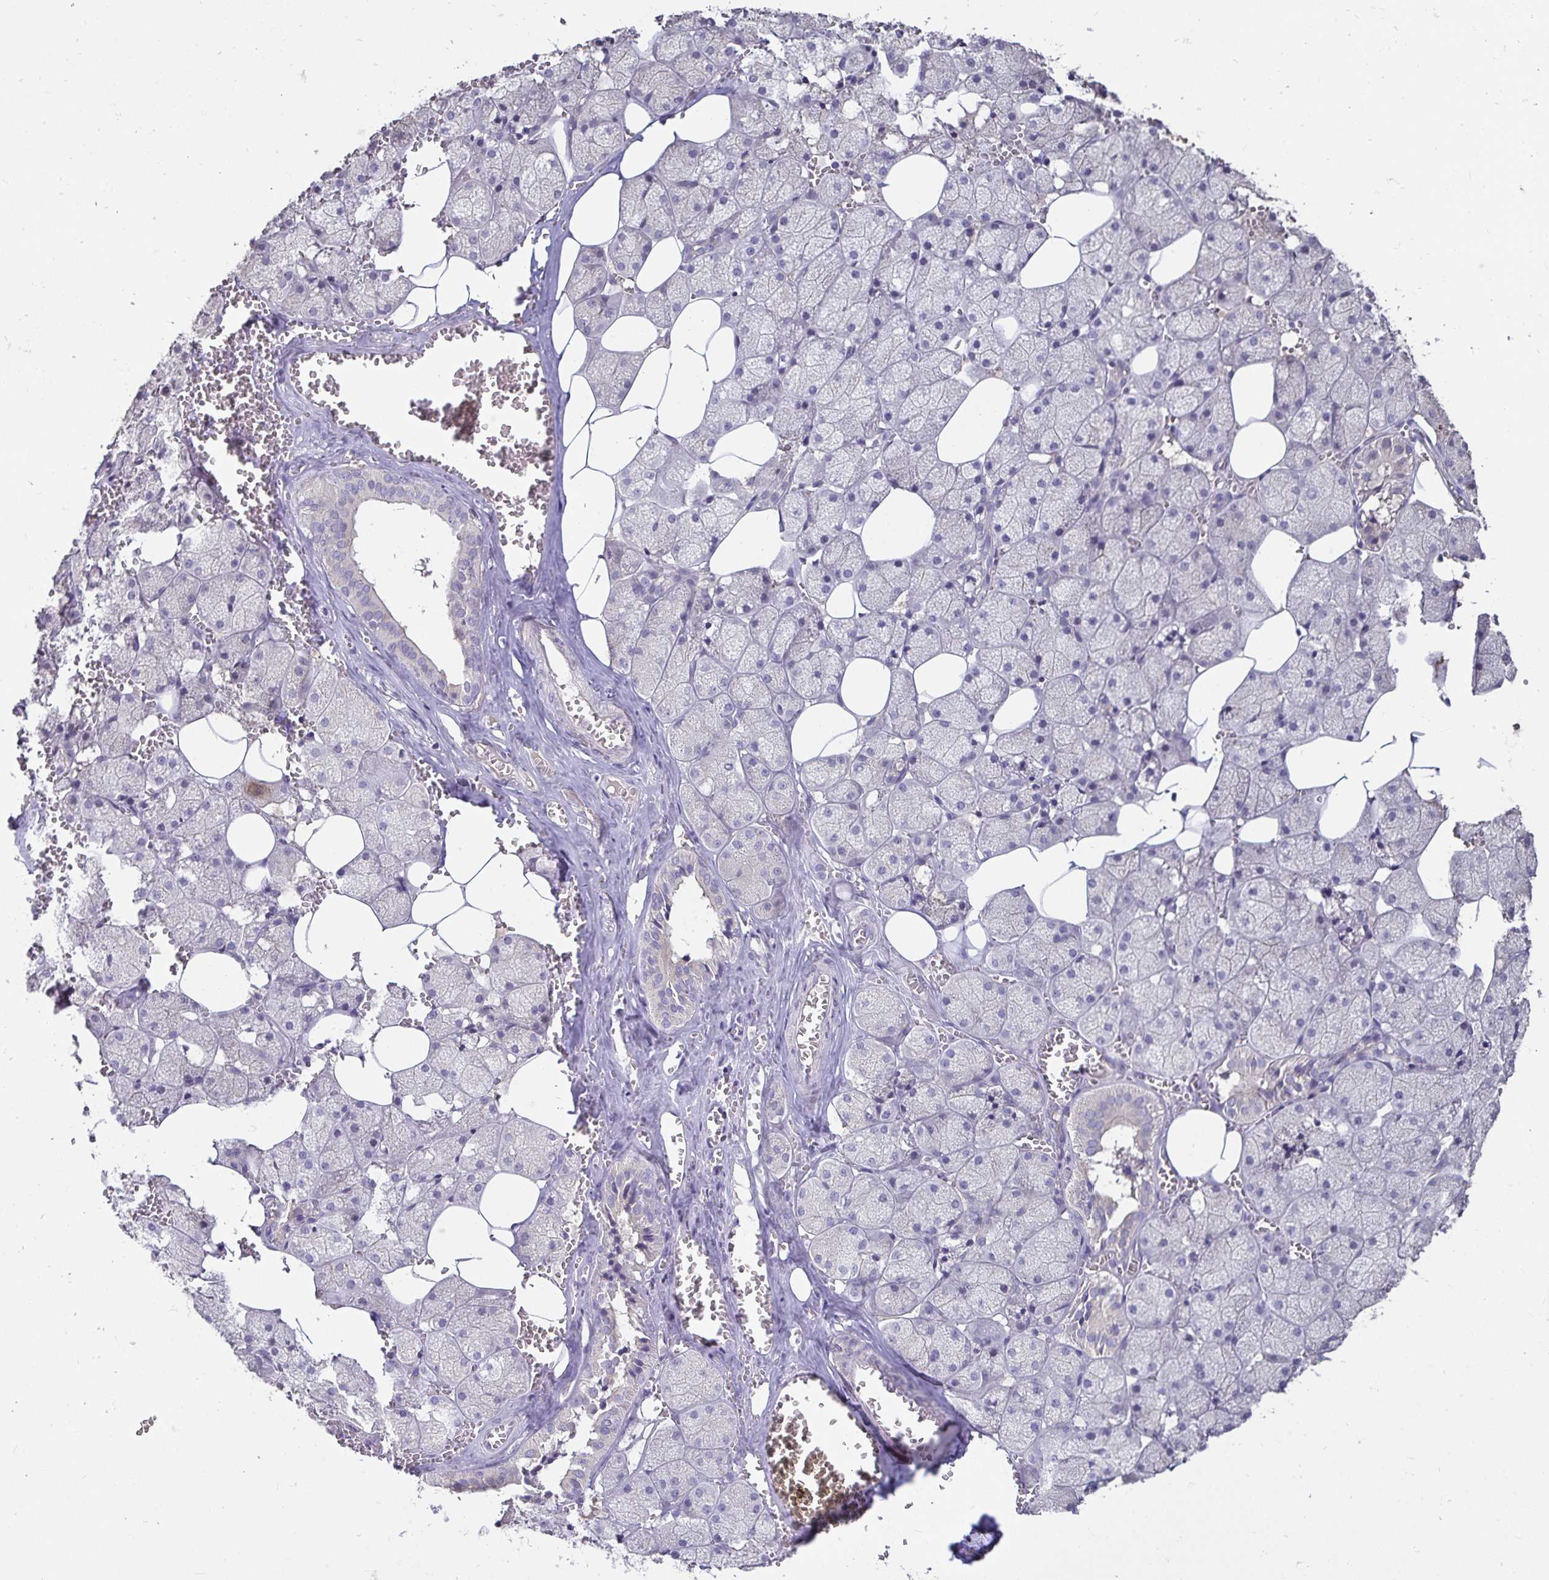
{"staining": {"intensity": "negative", "quantity": "none", "location": "none"}, "tissue": "salivary gland", "cell_type": "Glandular cells", "image_type": "normal", "snomed": [{"axis": "morphology", "description": "Normal tissue, NOS"}, {"axis": "topography", "description": "Salivary gland"}, {"axis": "topography", "description": "Peripheral nerve tissue"}], "caption": "High power microscopy micrograph of an immunohistochemistry (IHC) photomicrograph of normal salivary gland, revealing no significant positivity in glandular cells.", "gene": "ANLN", "patient": {"sex": "male", "age": 38}}